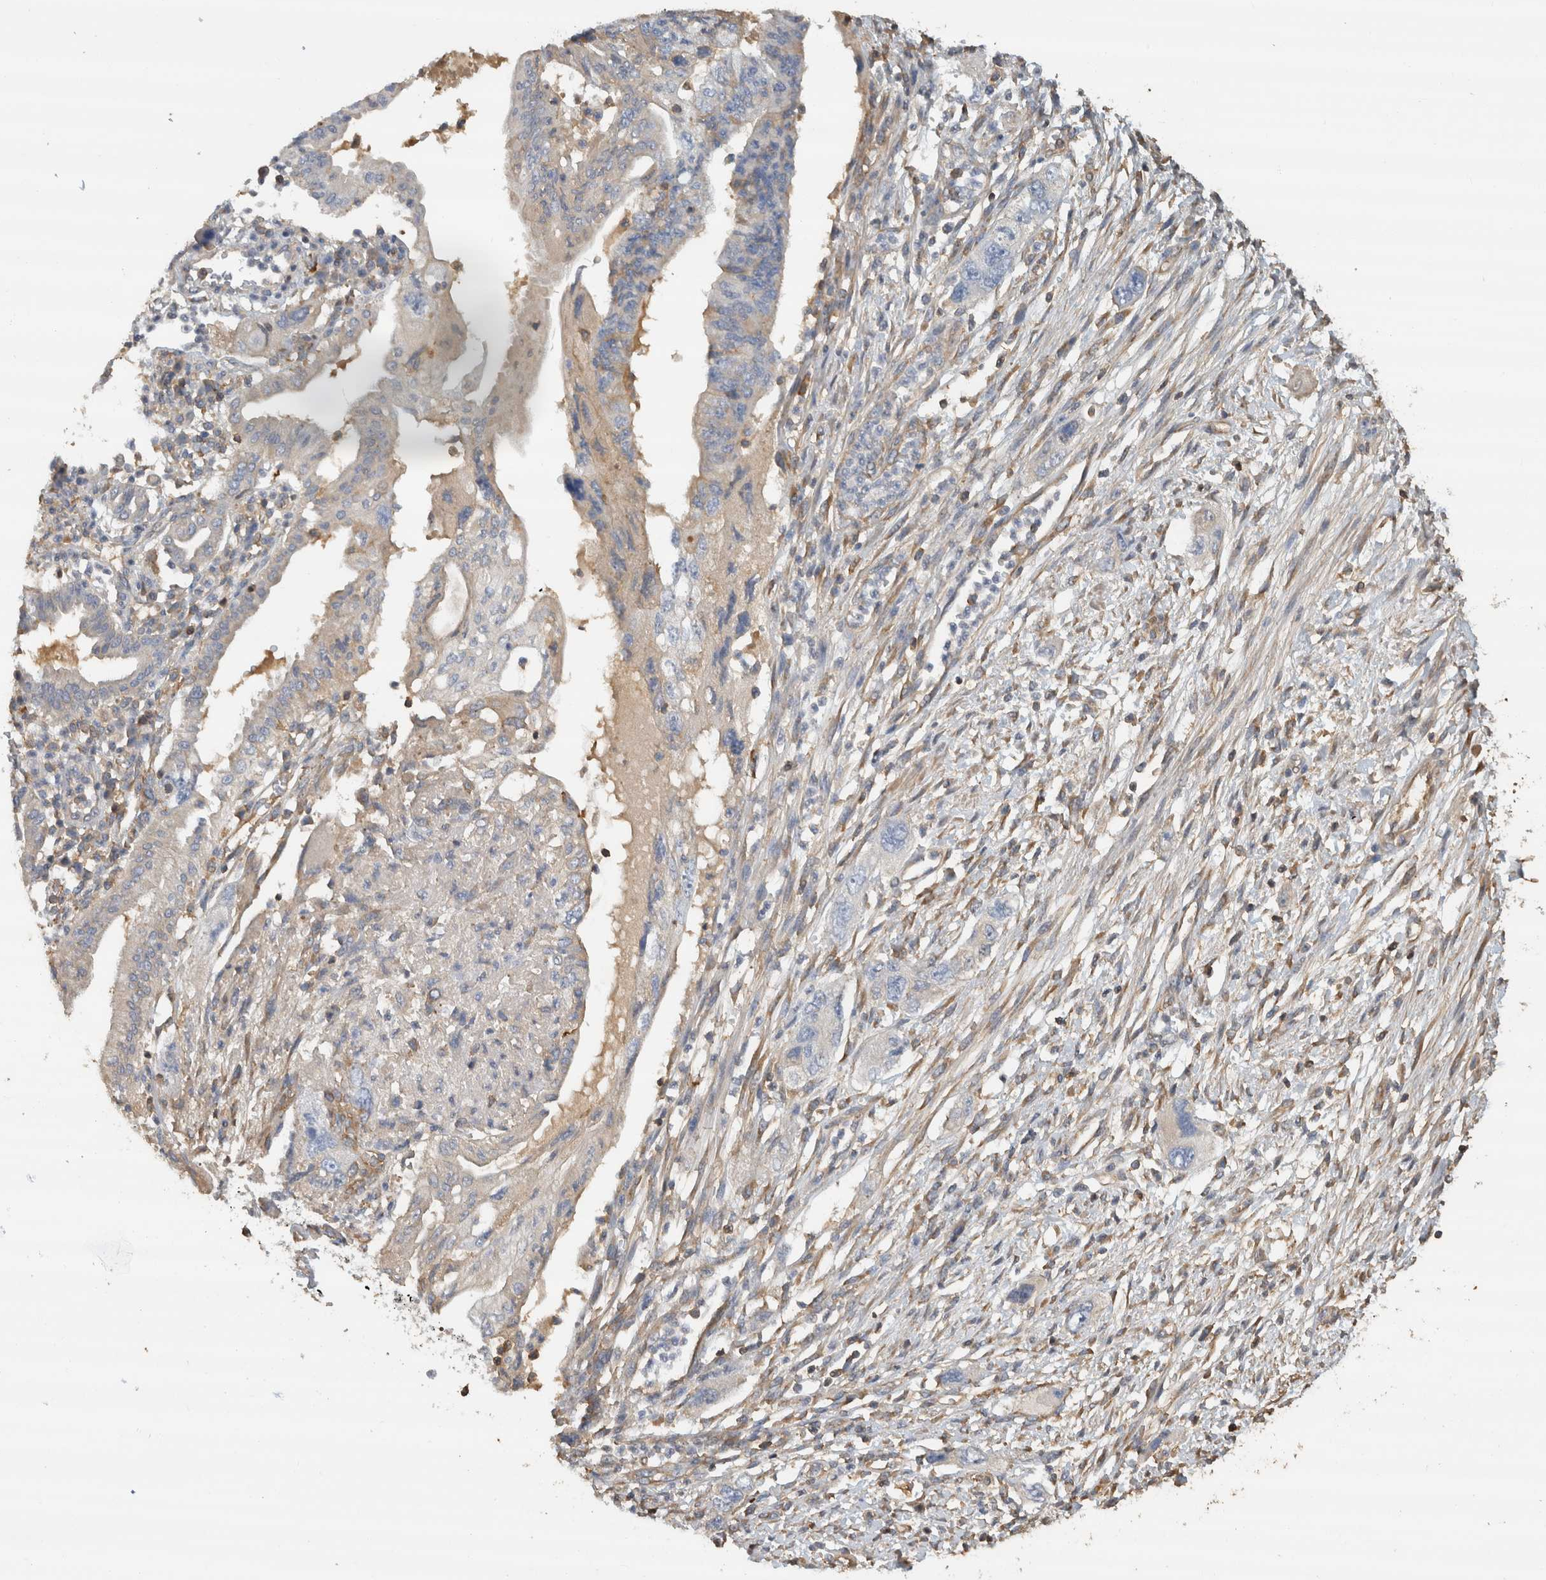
{"staining": {"intensity": "negative", "quantity": "none", "location": "none"}, "tissue": "pancreatic cancer", "cell_type": "Tumor cells", "image_type": "cancer", "snomed": [{"axis": "morphology", "description": "Adenocarcinoma, NOS"}, {"axis": "topography", "description": "Pancreas"}], "caption": "DAB immunohistochemical staining of human pancreatic cancer (adenocarcinoma) displays no significant expression in tumor cells.", "gene": "EIF4G3", "patient": {"sex": "female", "age": 73}}